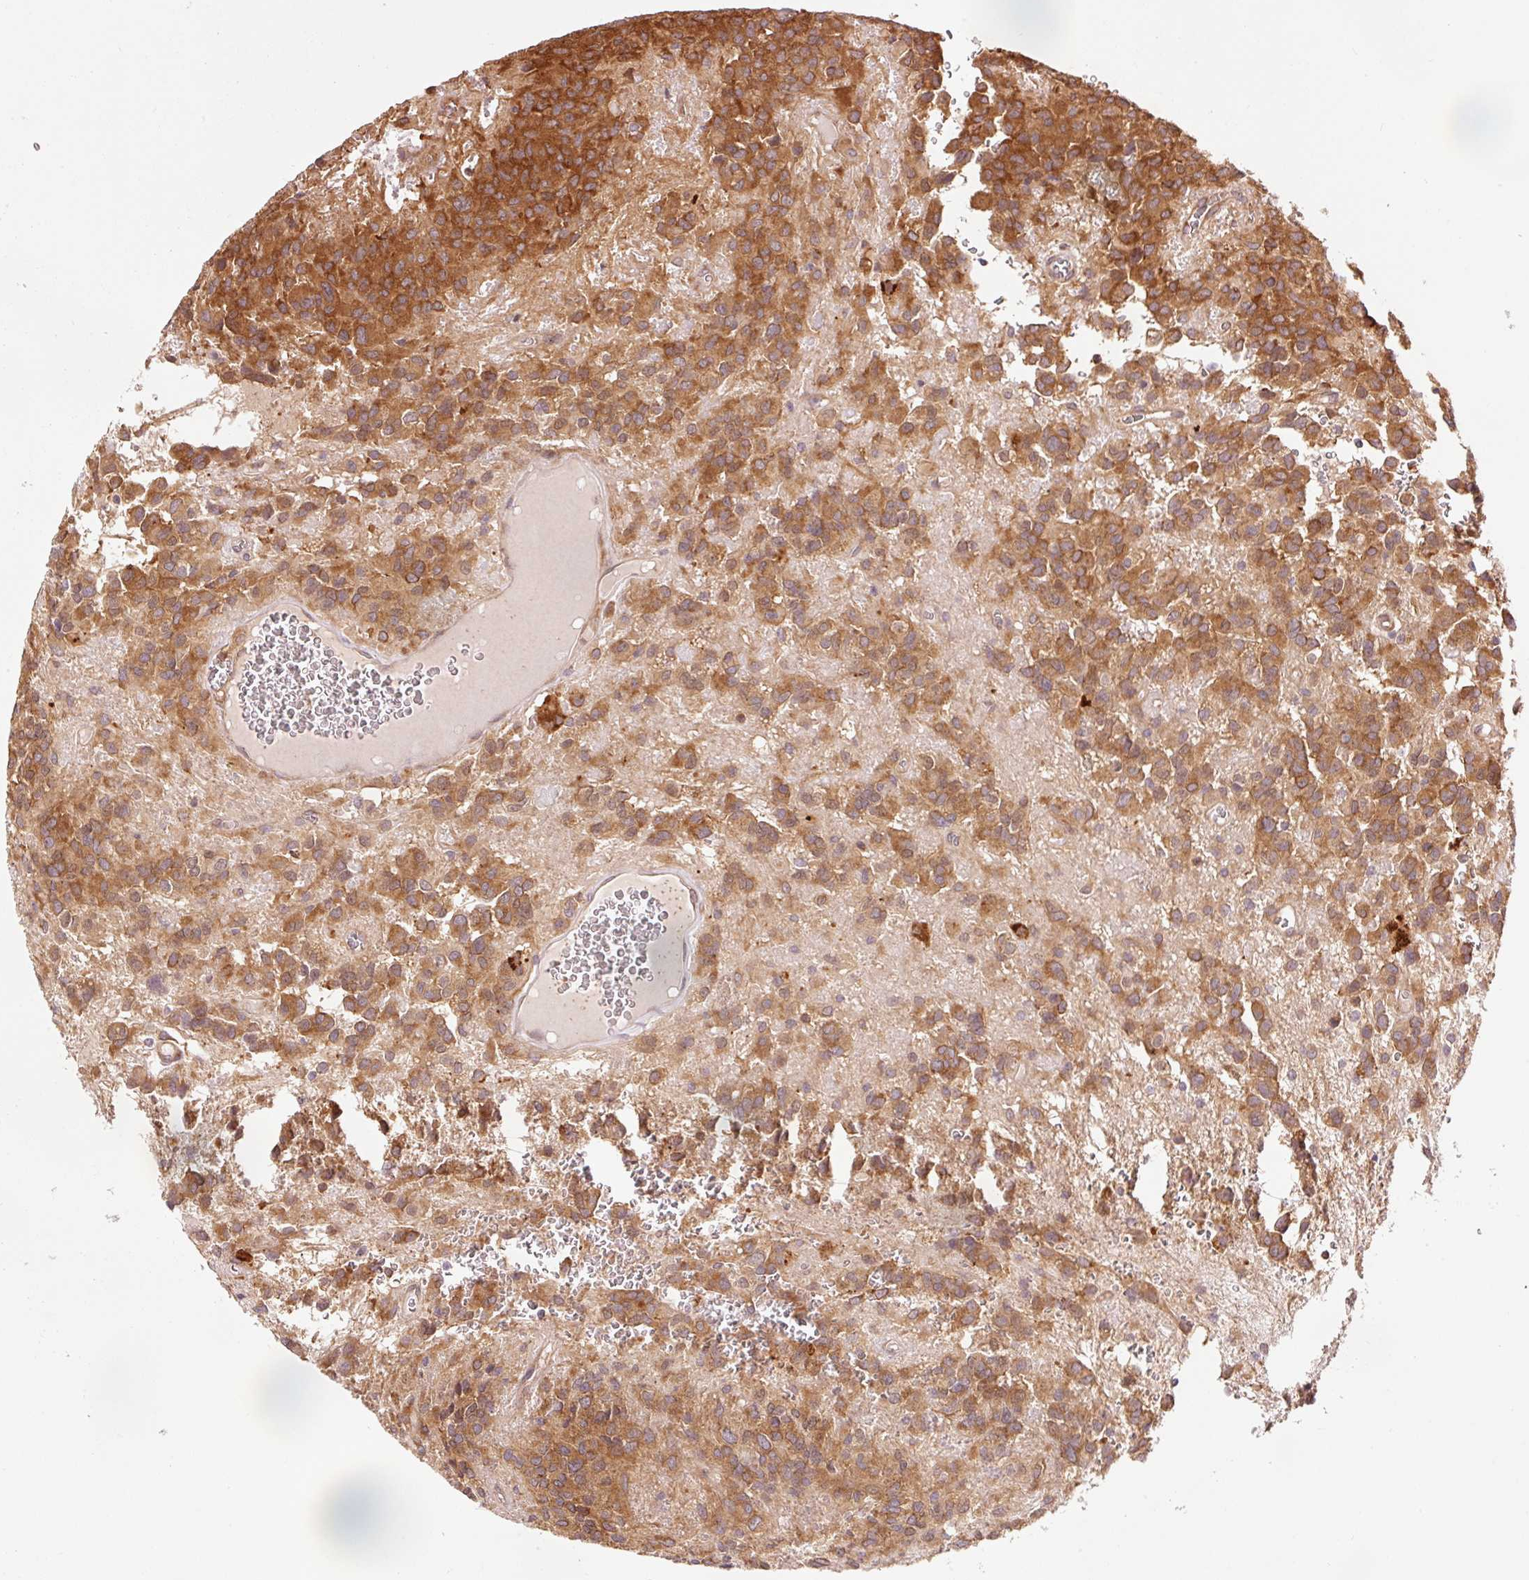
{"staining": {"intensity": "strong", "quantity": ">75%", "location": "cytoplasmic/membranous"}, "tissue": "glioma", "cell_type": "Tumor cells", "image_type": "cancer", "snomed": [{"axis": "morphology", "description": "Glioma, malignant, Low grade"}, {"axis": "topography", "description": "Brain"}], "caption": "This is a micrograph of immunohistochemistry staining of malignant glioma (low-grade), which shows strong staining in the cytoplasmic/membranous of tumor cells.", "gene": "PDAP1", "patient": {"sex": "male", "age": 56}}